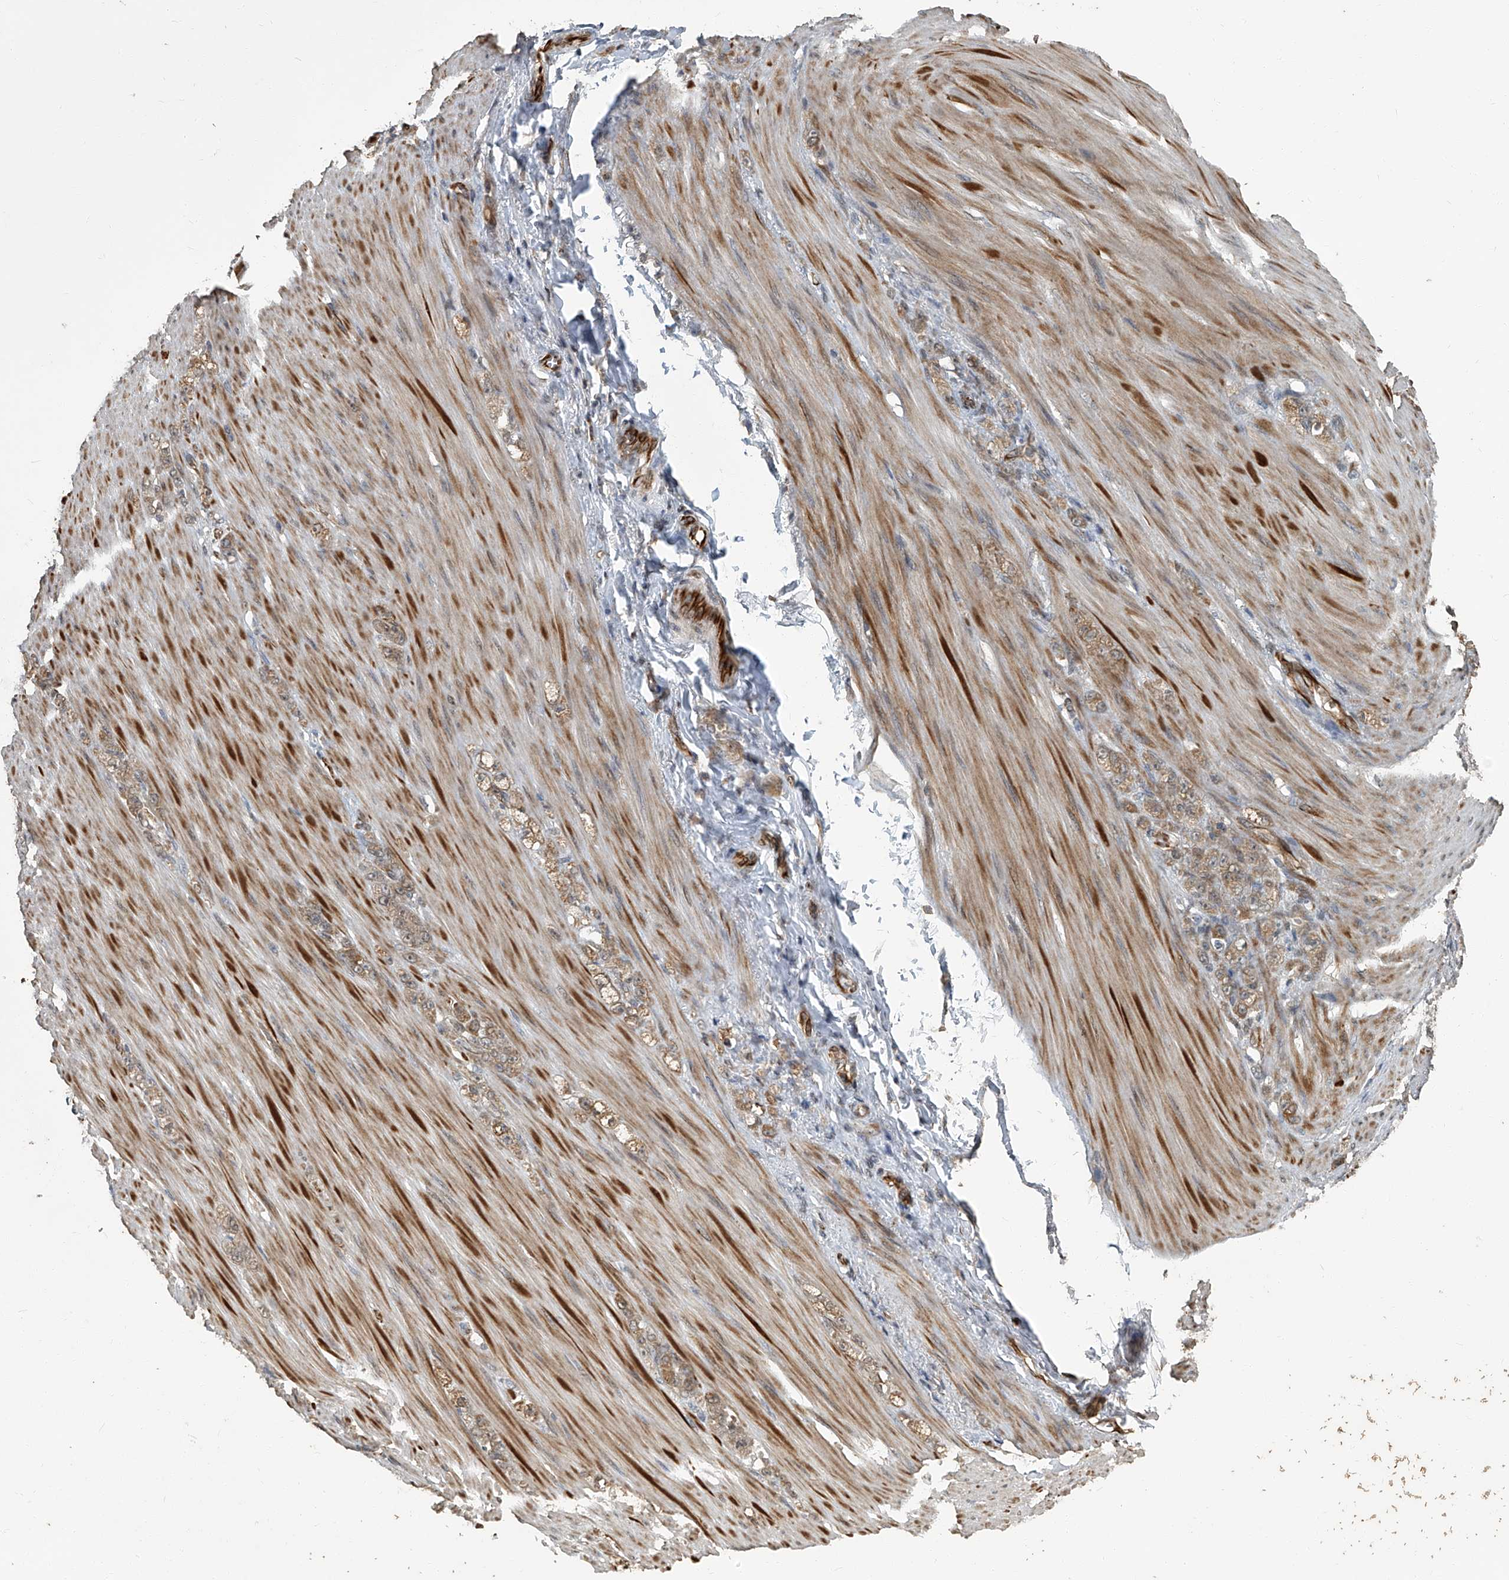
{"staining": {"intensity": "weak", "quantity": ">75%", "location": "cytoplasmic/membranous"}, "tissue": "stomach cancer", "cell_type": "Tumor cells", "image_type": "cancer", "snomed": [{"axis": "morphology", "description": "Normal tissue, NOS"}, {"axis": "morphology", "description": "Adenocarcinoma, NOS"}, {"axis": "topography", "description": "Stomach"}], "caption": "The image shows staining of adenocarcinoma (stomach), revealing weak cytoplasmic/membranous protein staining (brown color) within tumor cells.", "gene": "GPR132", "patient": {"sex": "male", "age": 82}}